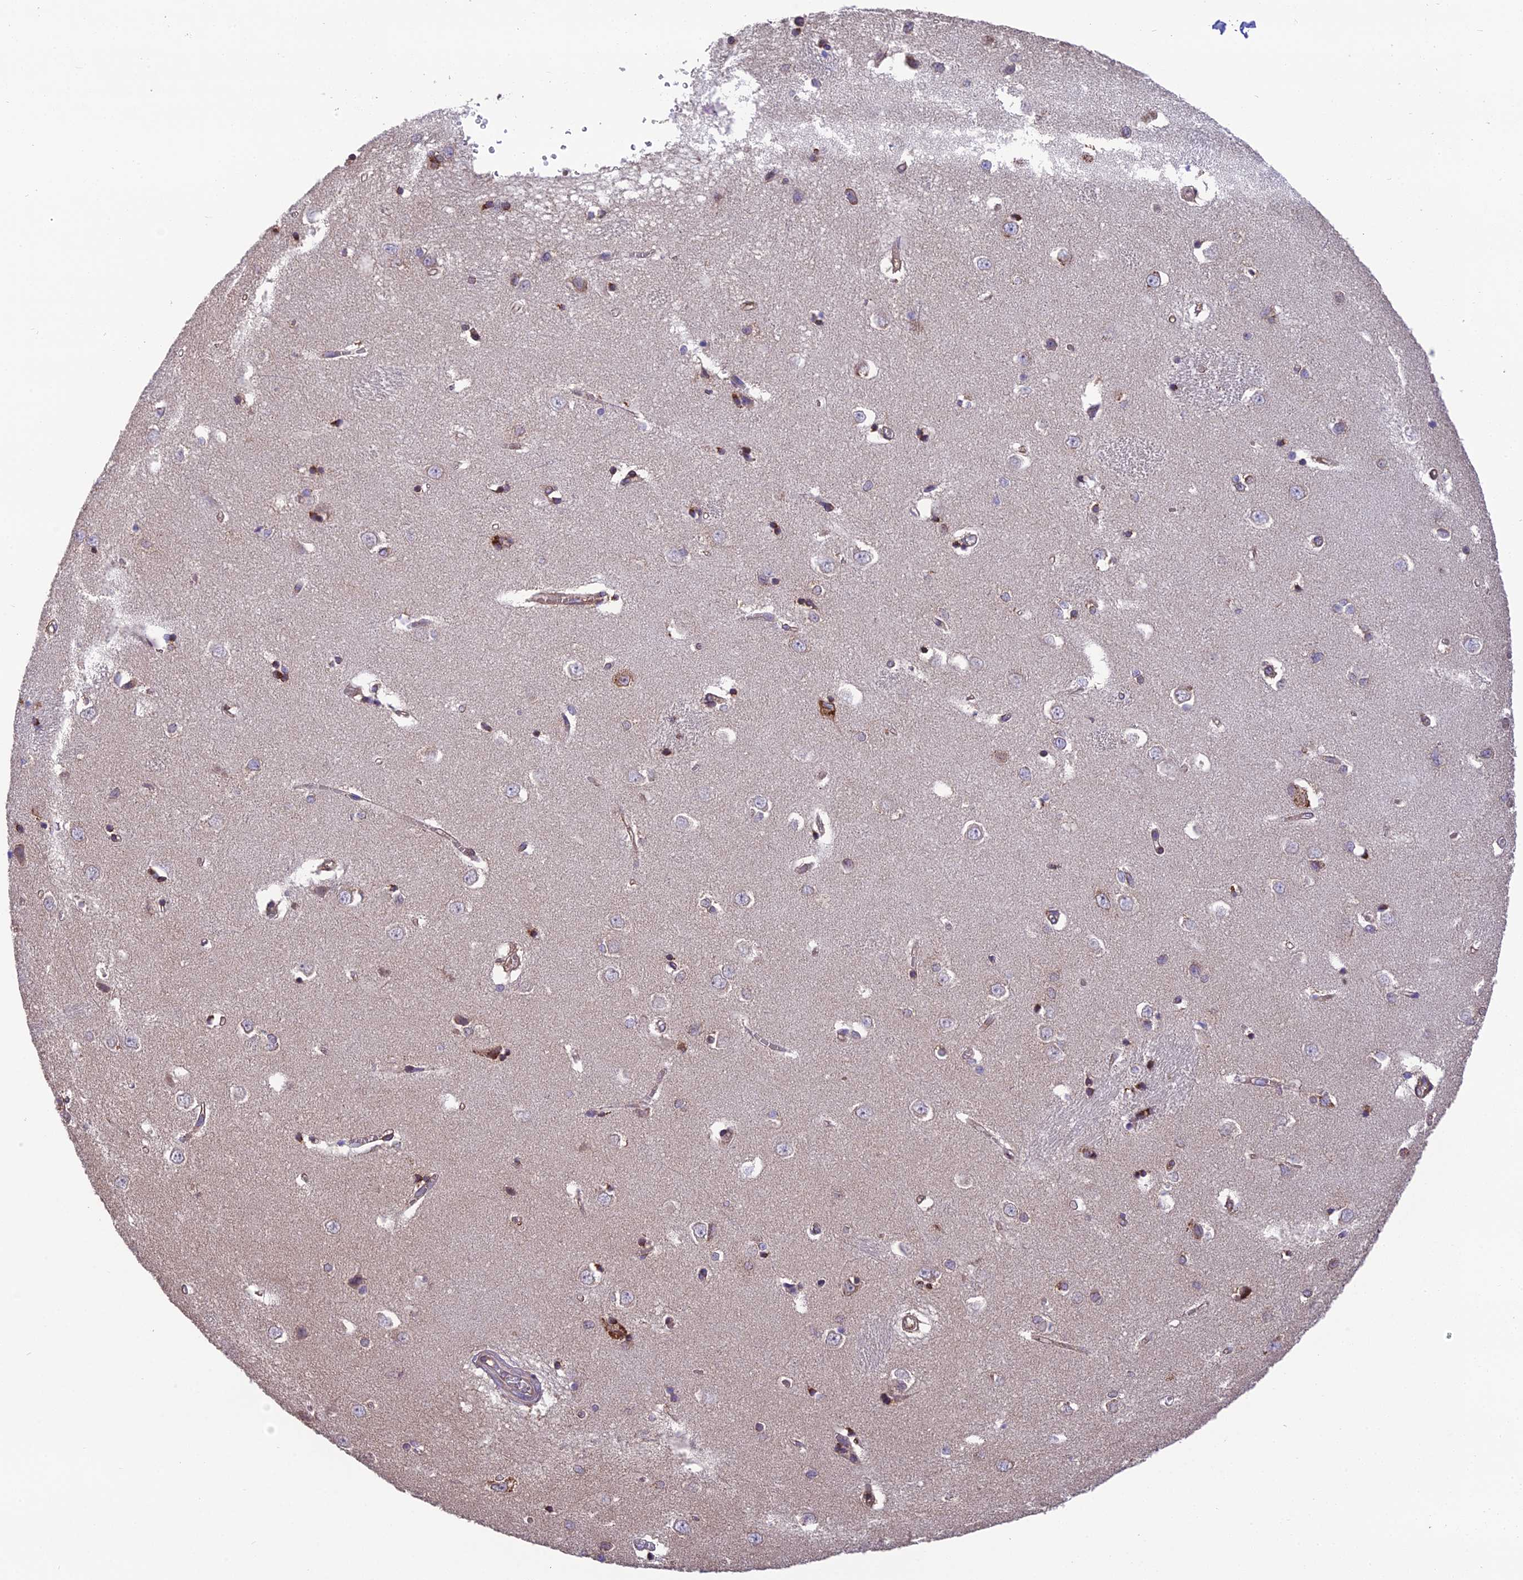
{"staining": {"intensity": "moderate", "quantity": "<25%", "location": "cytoplasmic/membranous"}, "tissue": "caudate", "cell_type": "Glial cells", "image_type": "normal", "snomed": [{"axis": "morphology", "description": "Normal tissue, NOS"}, {"axis": "topography", "description": "Lateral ventricle wall"}], "caption": "A brown stain shows moderate cytoplasmic/membranous positivity of a protein in glial cells of benign caudate.", "gene": "BLOC1S4", "patient": {"sex": "male", "age": 37}}